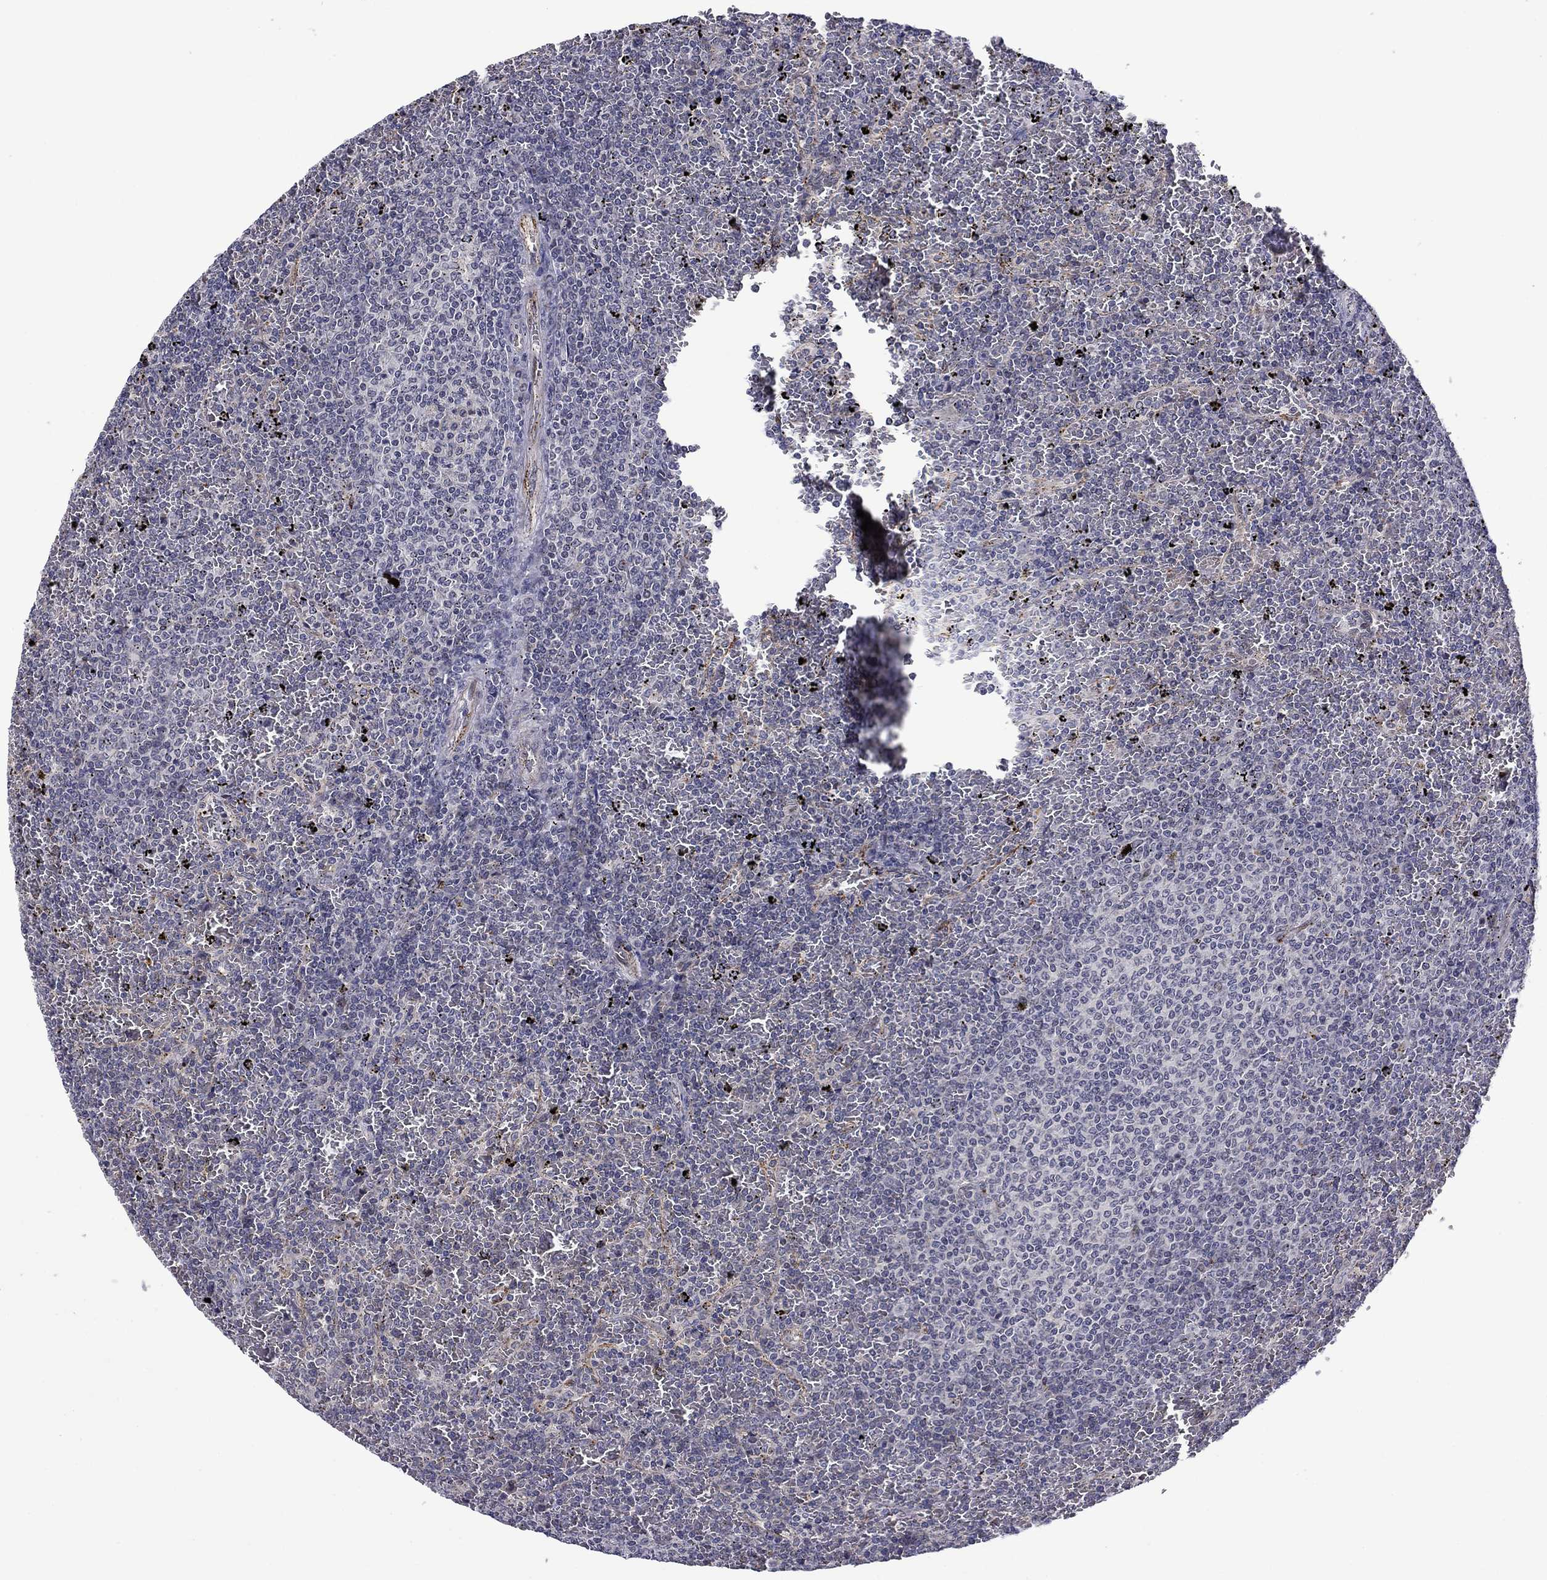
{"staining": {"intensity": "negative", "quantity": "none", "location": "none"}, "tissue": "lymphoma", "cell_type": "Tumor cells", "image_type": "cancer", "snomed": [{"axis": "morphology", "description": "Malignant lymphoma, non-Hodgkin's type, Low grade"}, {"axis": "topography", "description": "Spleen"}], "caption": "Micrograph shows no significant protein staining in tumor cells of lymphoma. The staining was performed using DAB to visualize the protein expression in brown, while the nuclei were stained in blue with hematoxylin (Magnification: 20x).", "gene": "SLITRK1", "patient": {"sex": "female", "age": 77}}